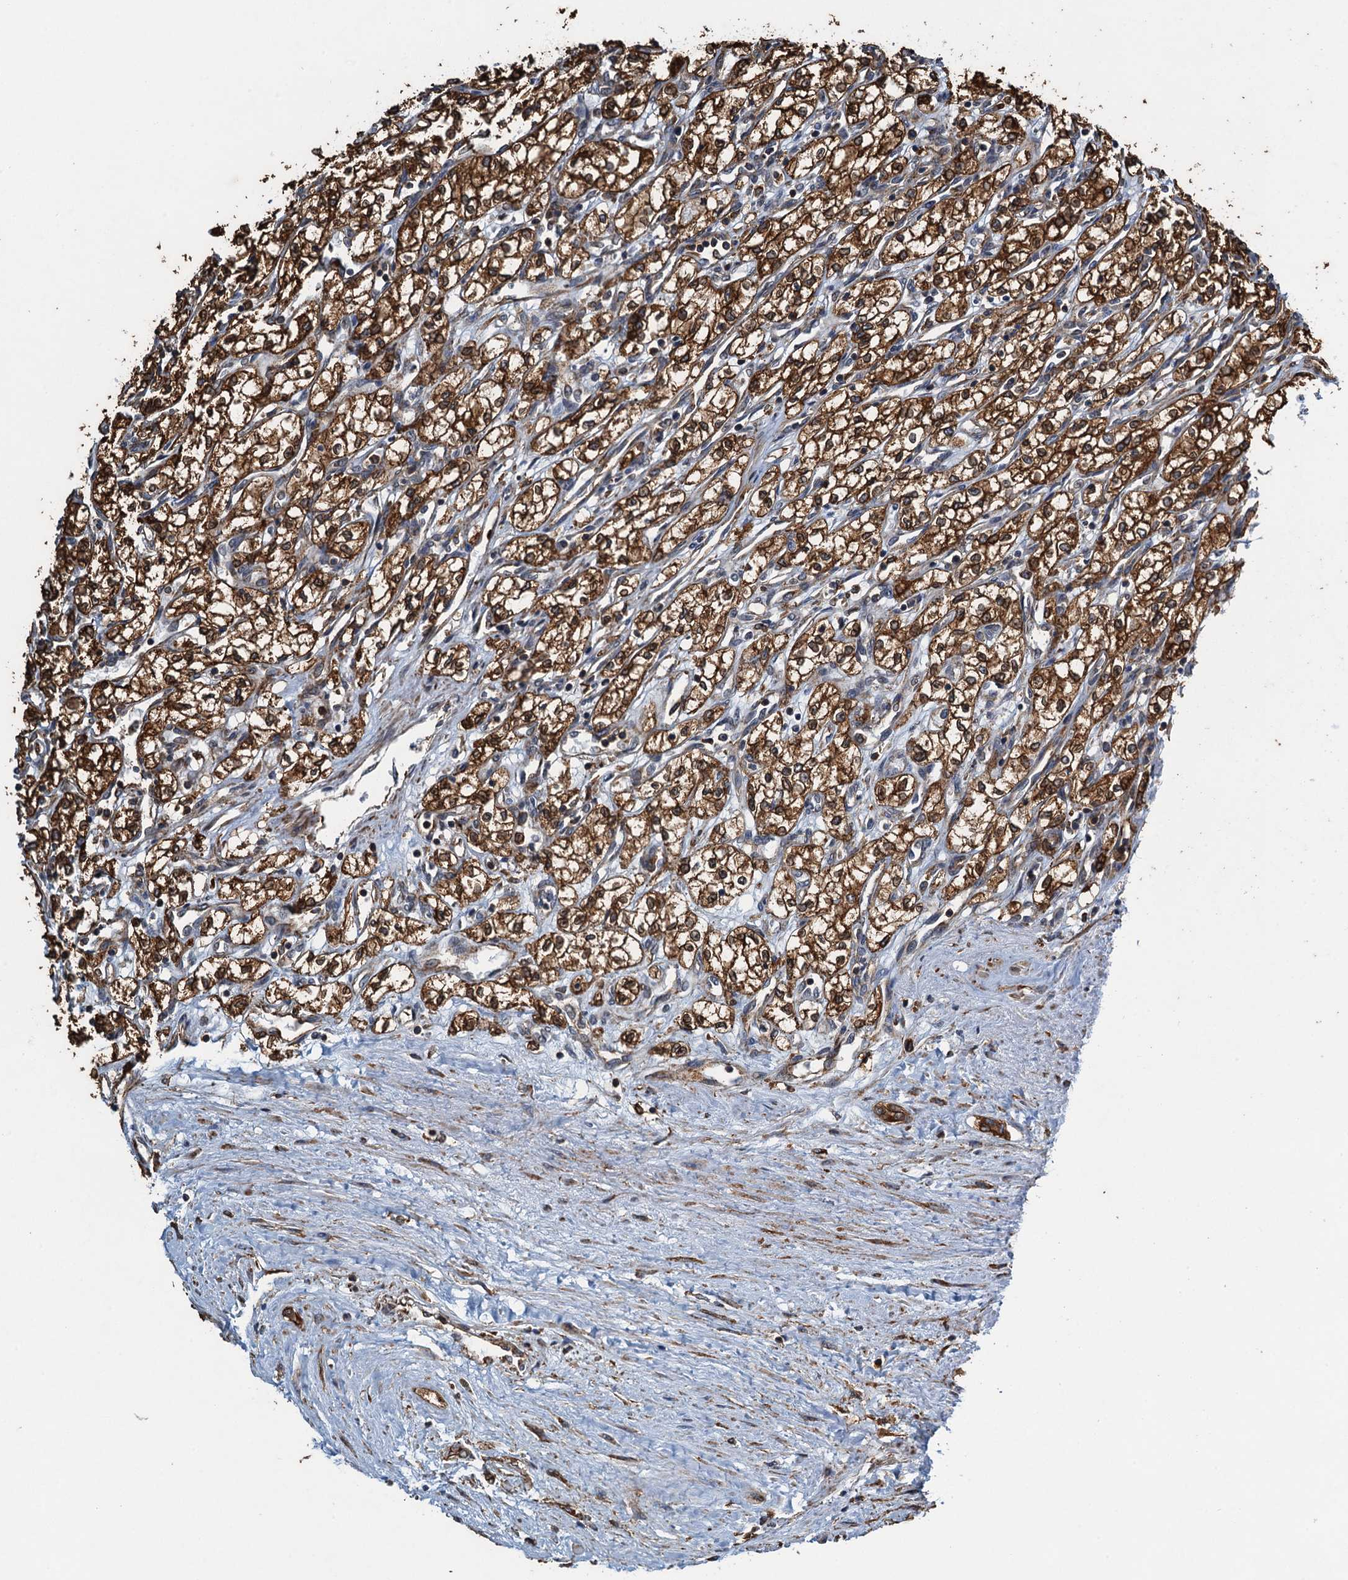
{"staining": {"intensity": "strong", "quantity": ">75%", "location": "cytoplasmic/membranous"}, "tissue": "renal cancer", "cell_type": "Tumor cells", "image_type": "cancer", "snomed": [{"axis": "morphology", "description": "Adenocarcinoma, NOS"}, {"axis": "topography", "description": "Kidney"}], "caption": "Brown immunohistochemical staining in adenocarcinoma (renal) exhibits strong cytoplasmic/membranous staining in about >75% of tumor cells. The protein of interest is stained brown, and the nuclei are stained in blue (DAB IHC with brightfield microscopy, high magnification).", "gene": "WHAMM", "patient": {"sex": "male", "age": 59}}